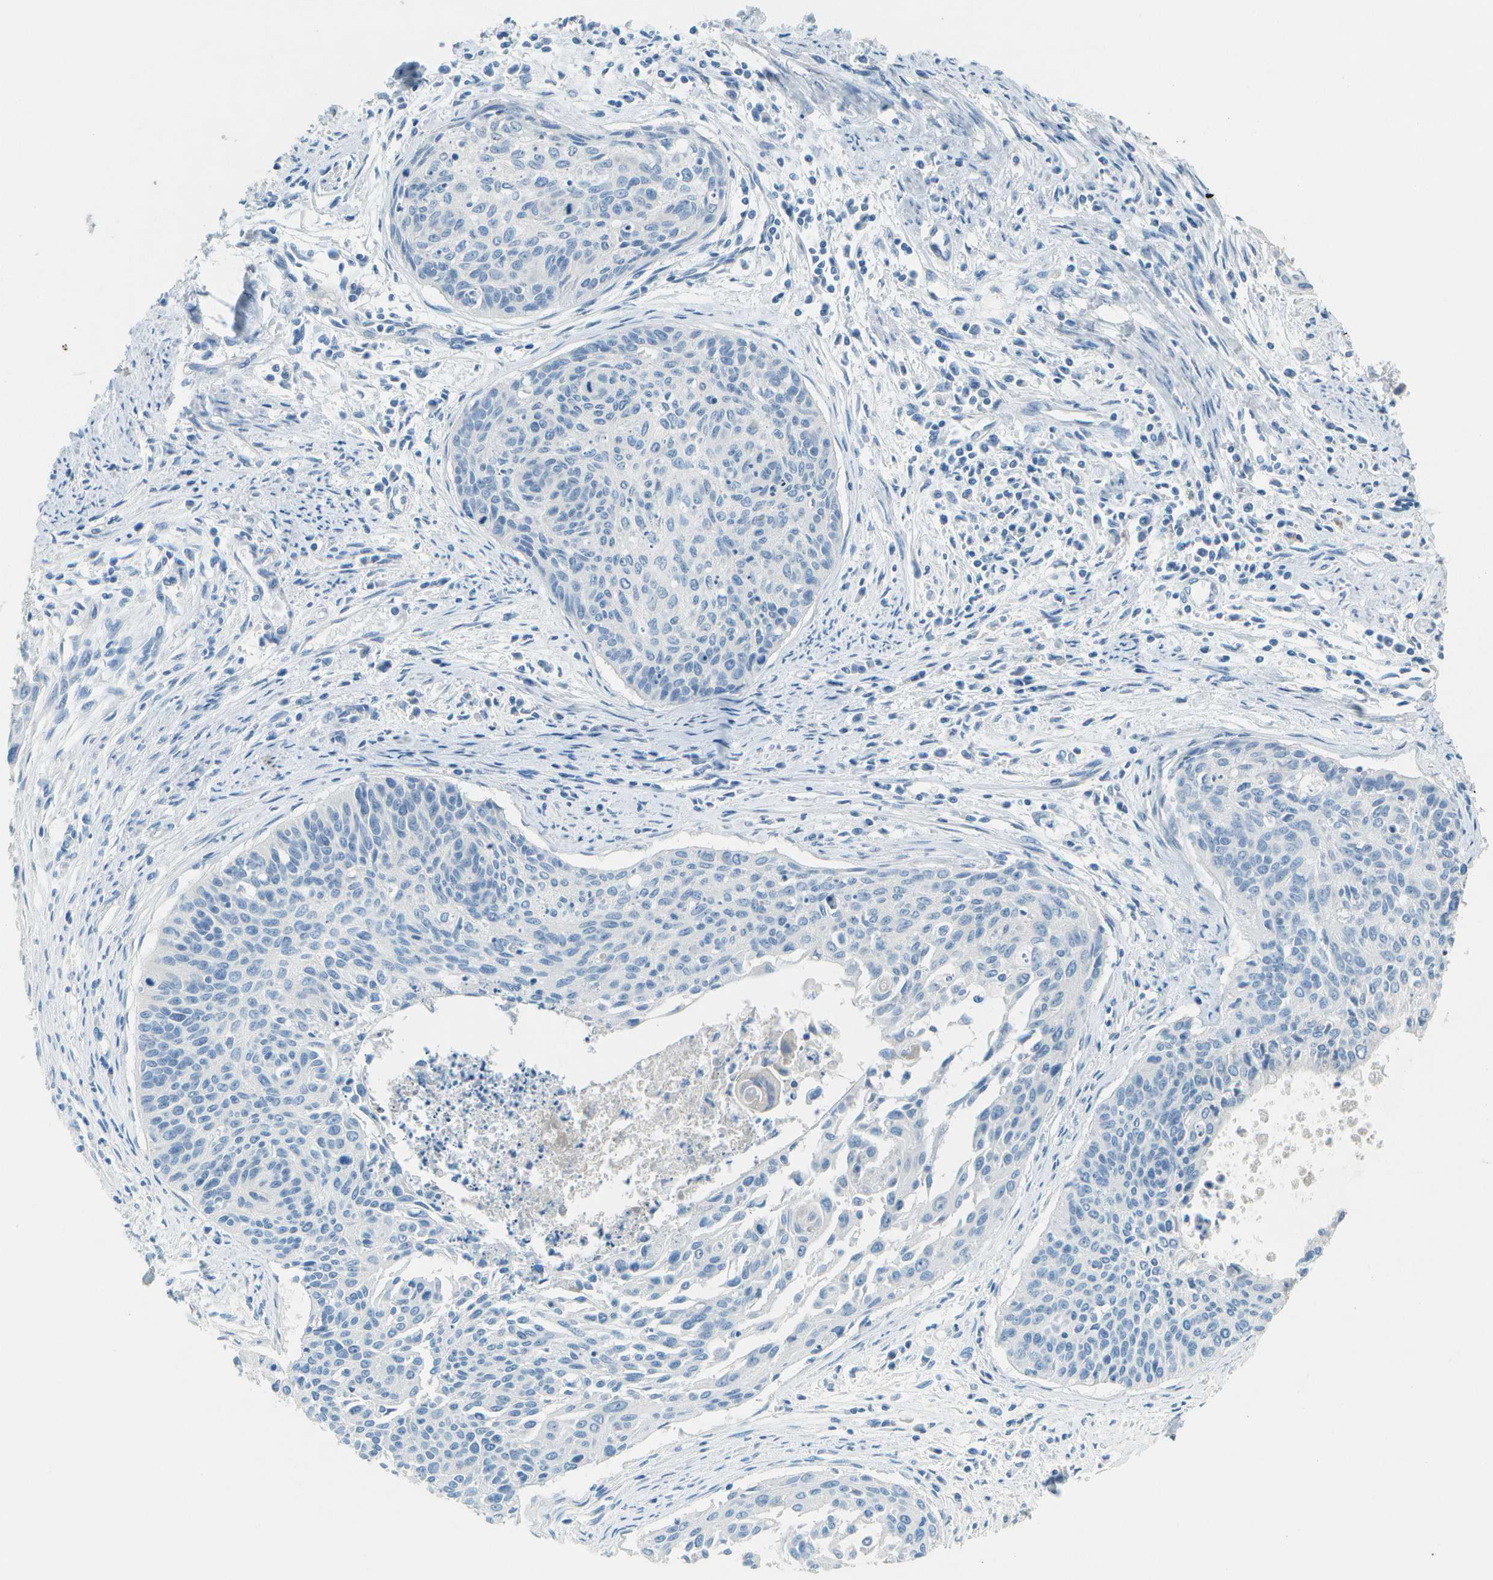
{"staining": {"intensity": "negative", "quantity": "none", "location": "none"}, "tissue": "cervical cancer", "cell_type": "Tumor cells", "image_type": "cancer", "snomed": [{"axis": "morphology", "description": "Squamous cell carcinoma, NOS"}, {"axis": "topography", "description": "Cervix"}], "caption": "The micrograph displays no significant positivity in tumor cells of cervical cancer.", "gene": "LGI2", "patient": {"sex": "female", "age": 55}}